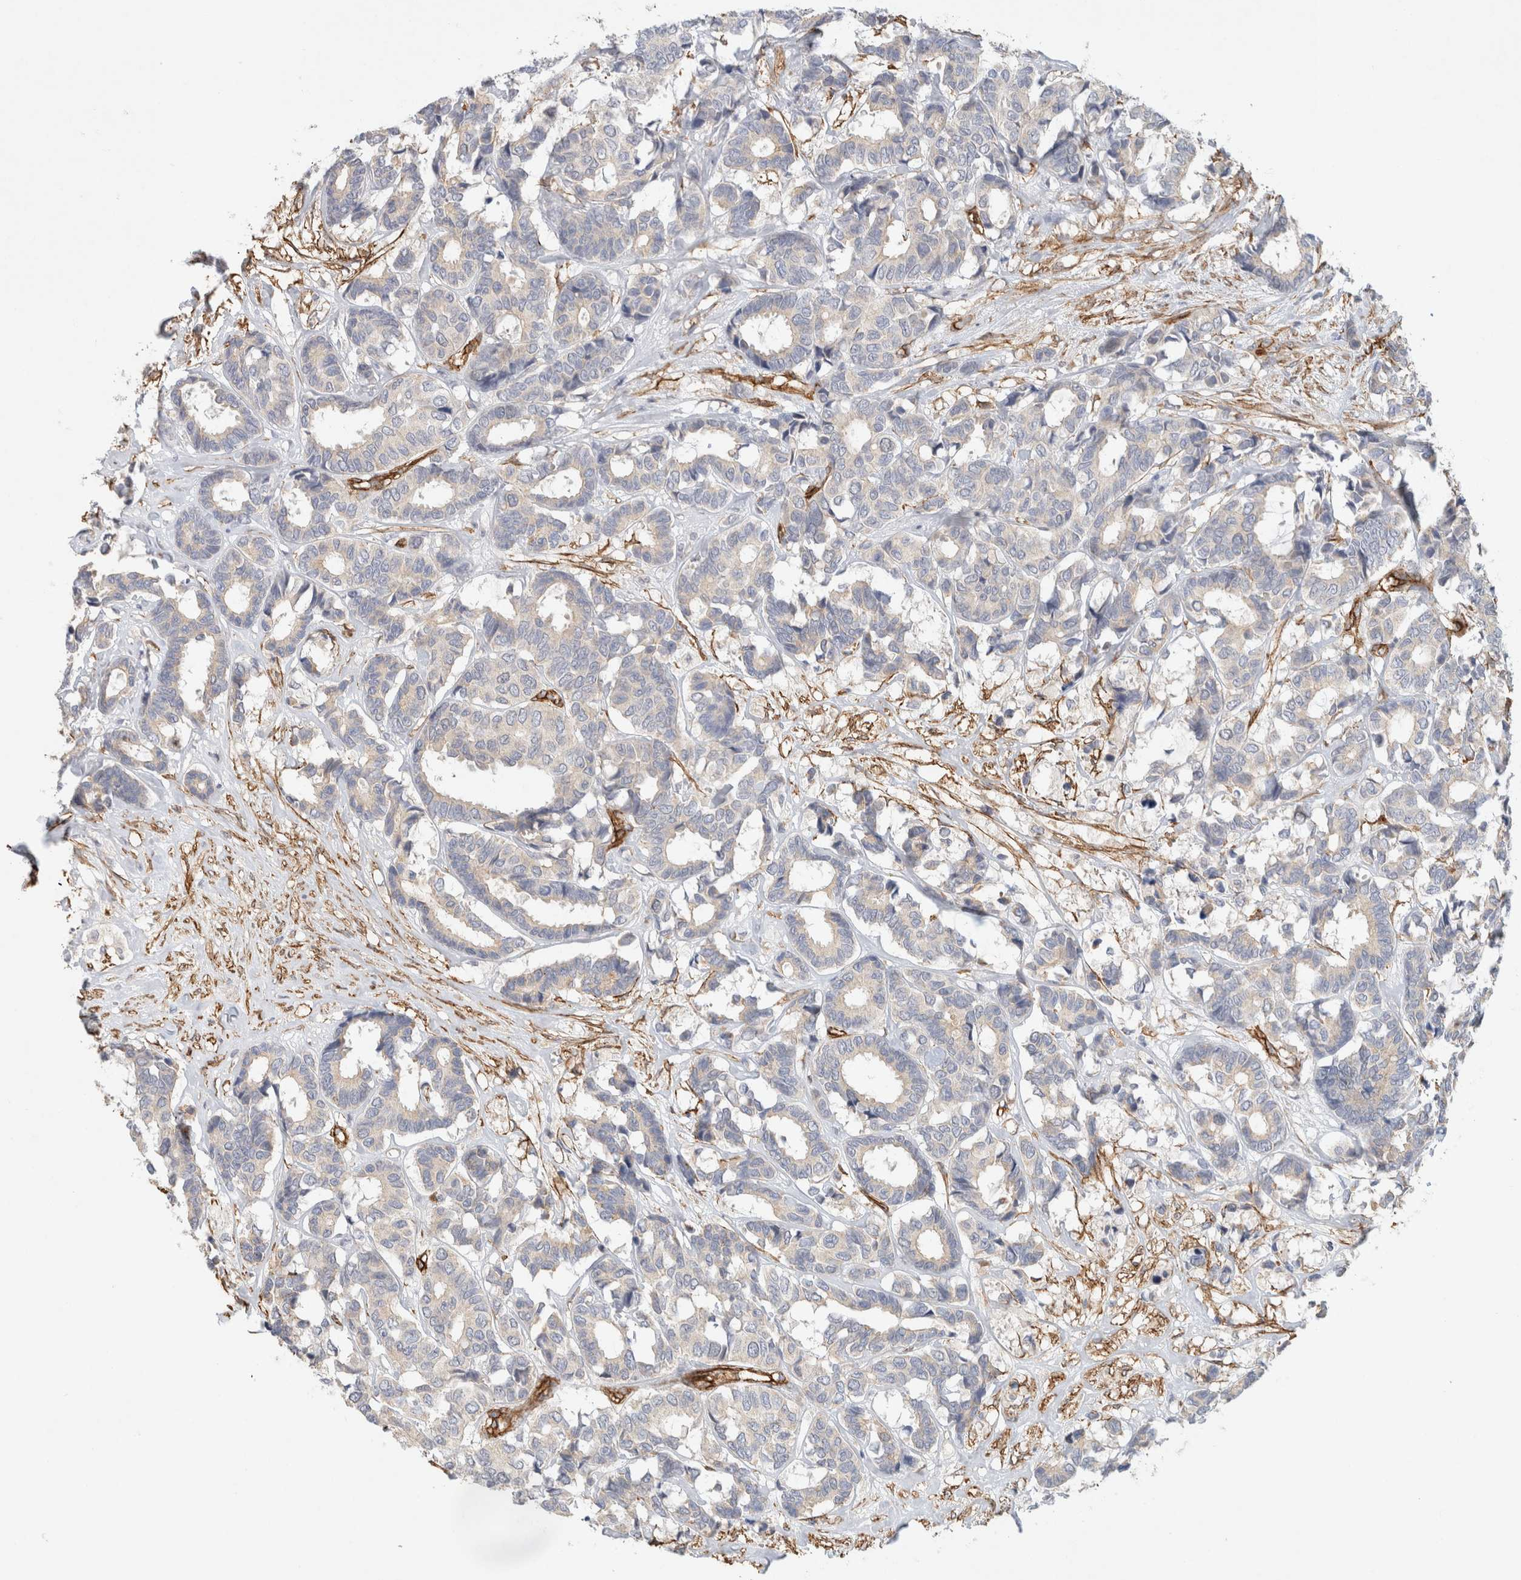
{"staining": {"intensity": "weak", "quantity": "<25%", "location": "cytoplasmic/membranous"}, "tissue": "breast cancer", "cell_type": "Tumor cells", "image_type": "cancer", "snomed": [{"axis": "morphology", "description": "Duct carcinoma"}, {"axis": "topography", "description": "Breast"}], "caption": "Tumor cells are negative for protein expression in human infiltrating ductal carcinoma (breast).", "gene": "JMJD4", "patient": {"sex": "female", "age": 87}}